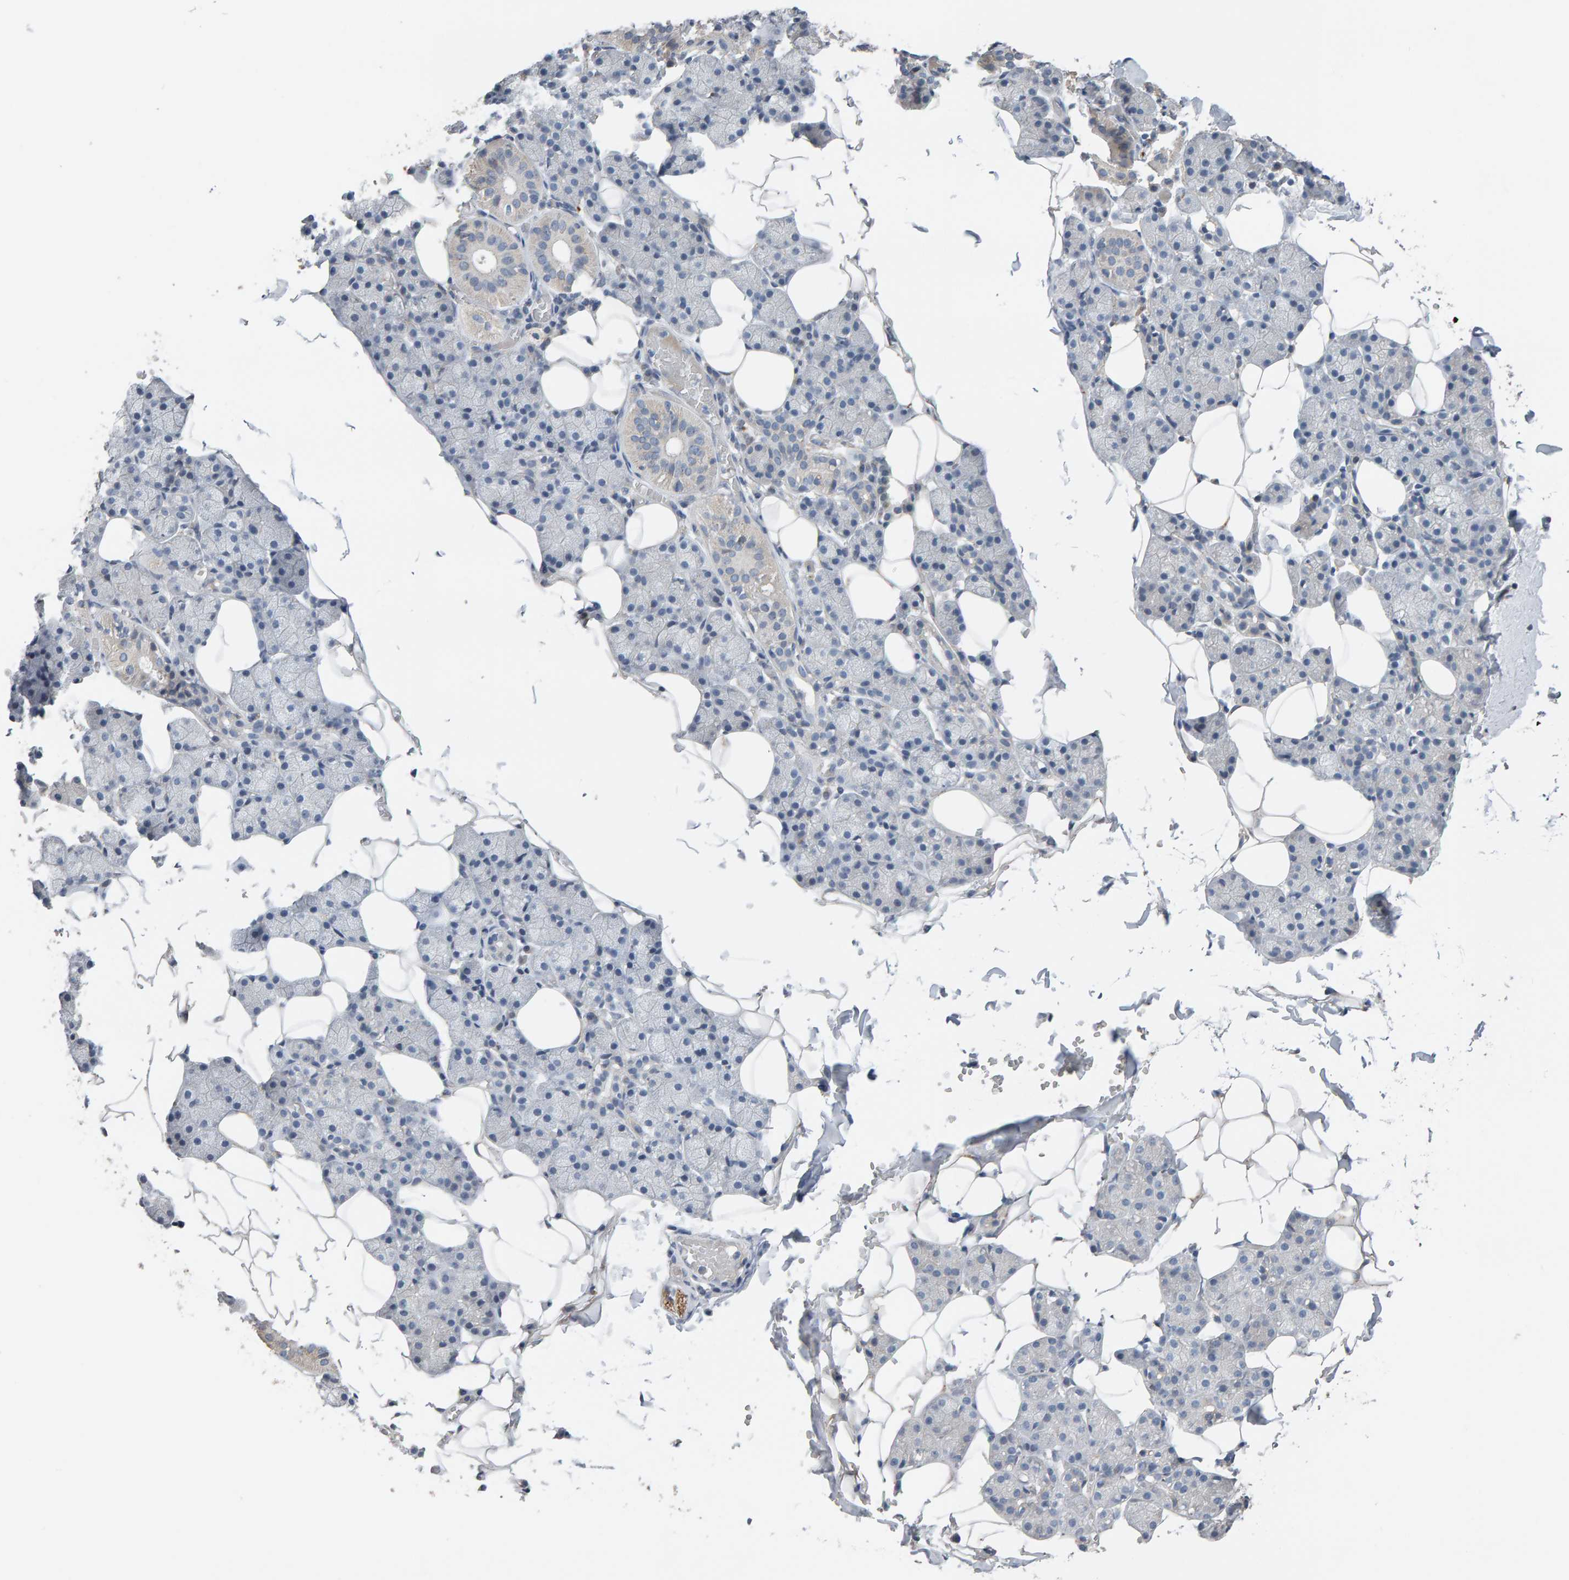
{"staining": {"intensity": "weak", "quantity": "<25%", "location": "cytoplasmic/membranous"}, "tissue": "salivary gland", "cell_type": "Glandular cells", "image_type": "normal", "snomed": [{"axis": "morphology", "description": "Normal tissue, NOS"}, {"axis": "topography", "description": "Salivary gland"}], "caption": "IHC image of normal salivary gland: salivary gland stained with DAB exhibits no significant protein expression in glandular cells. Nuclei are stained in blue.", "gene": "IPPK", "patient": {"sex": "female", "age": 33}}